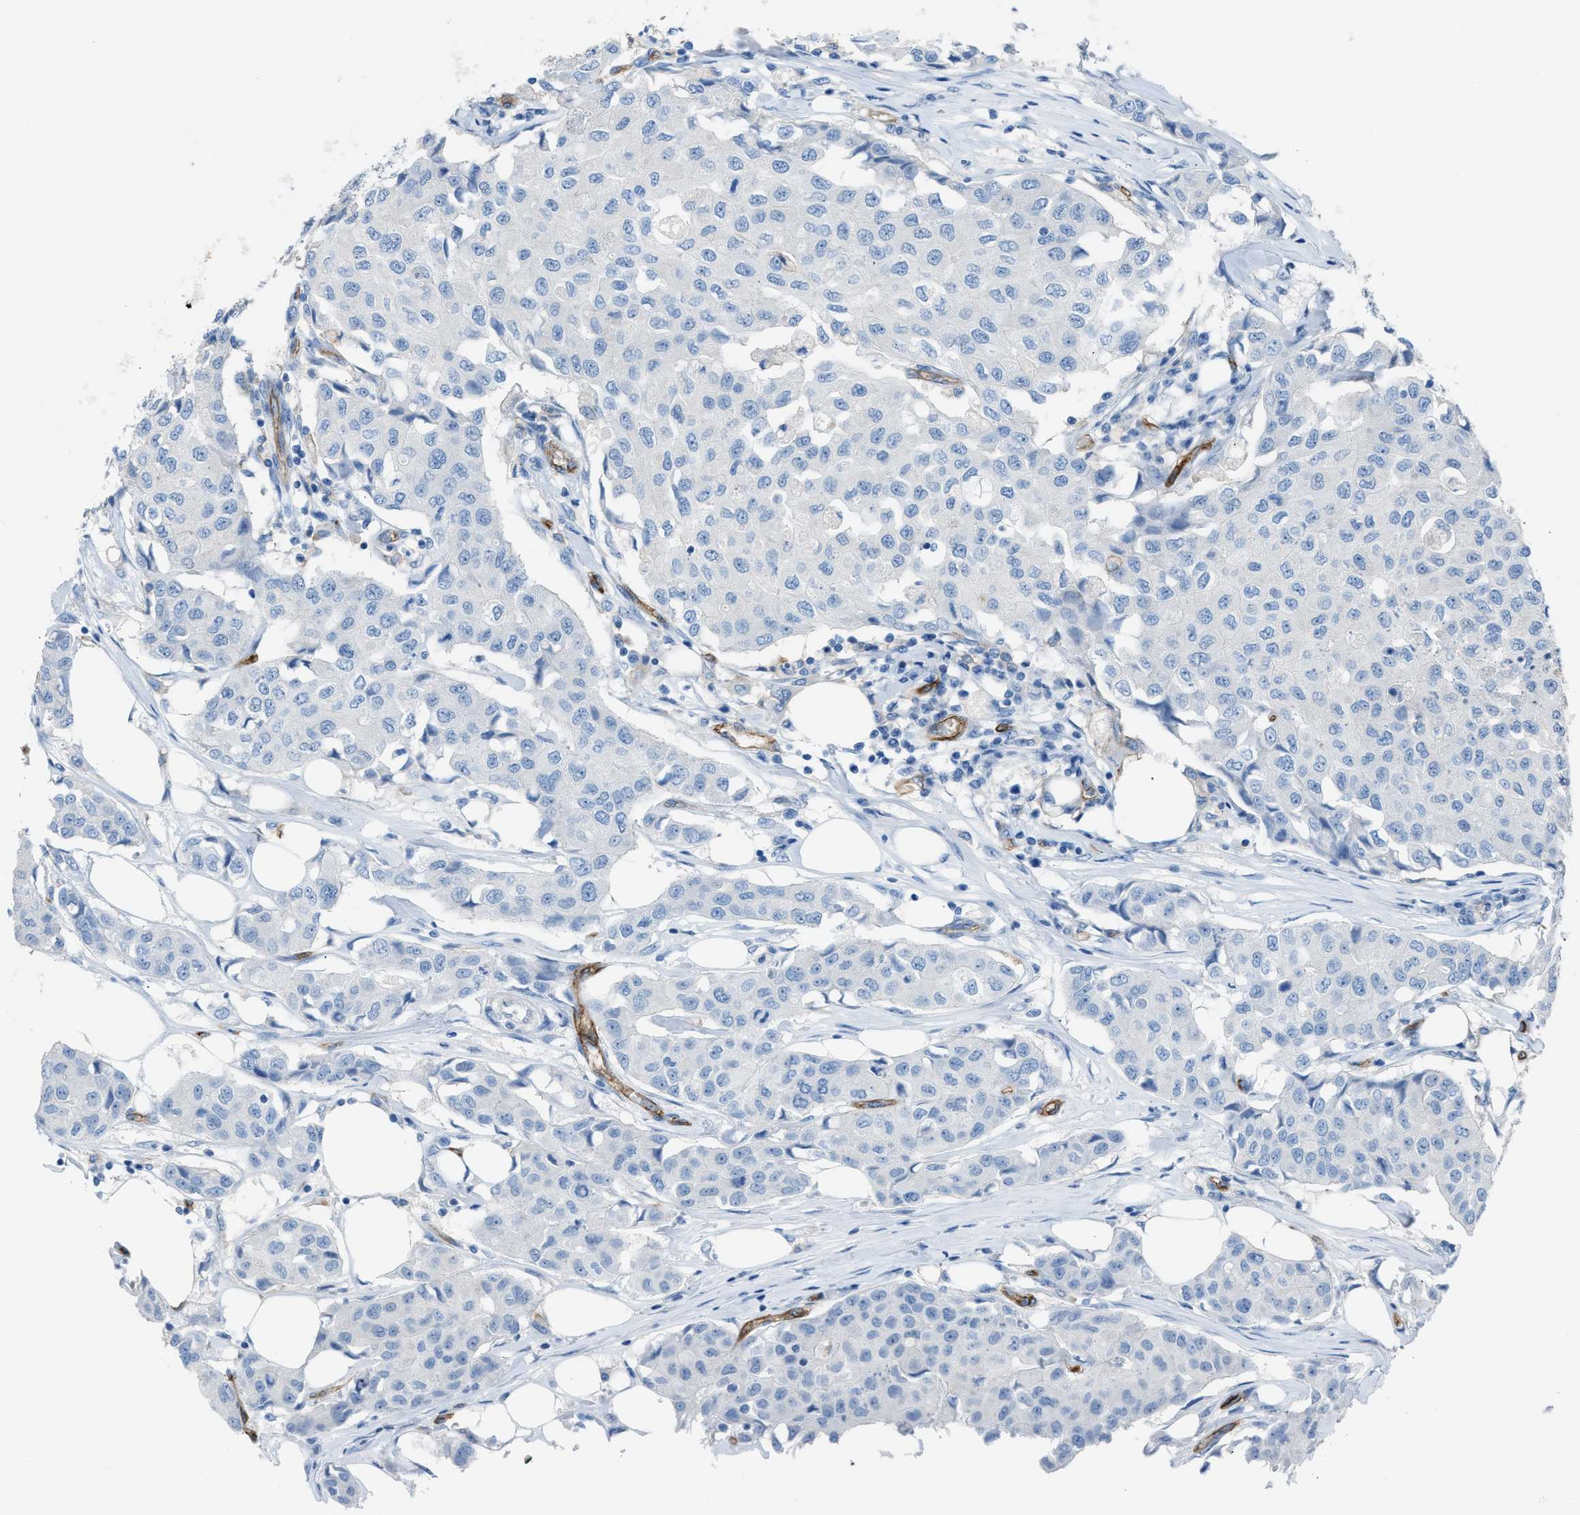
{"staining": {"intensity": "negative", "quantity": "none", "location": "none"}, "tissue": "breast cancer", "cell_type": "Tumor cells", "image_type": "cancer", "snomed": [{"axis": "morphology", "description": "Duct carcinoma"}, {"axis": "topography", "description": "Breast"}], "caption": "Histopathology image shows no significant protein expression in tumor cells of breast cancer.", "gene": "DYSF", "patient": {"sex": "female", "age": 80}}